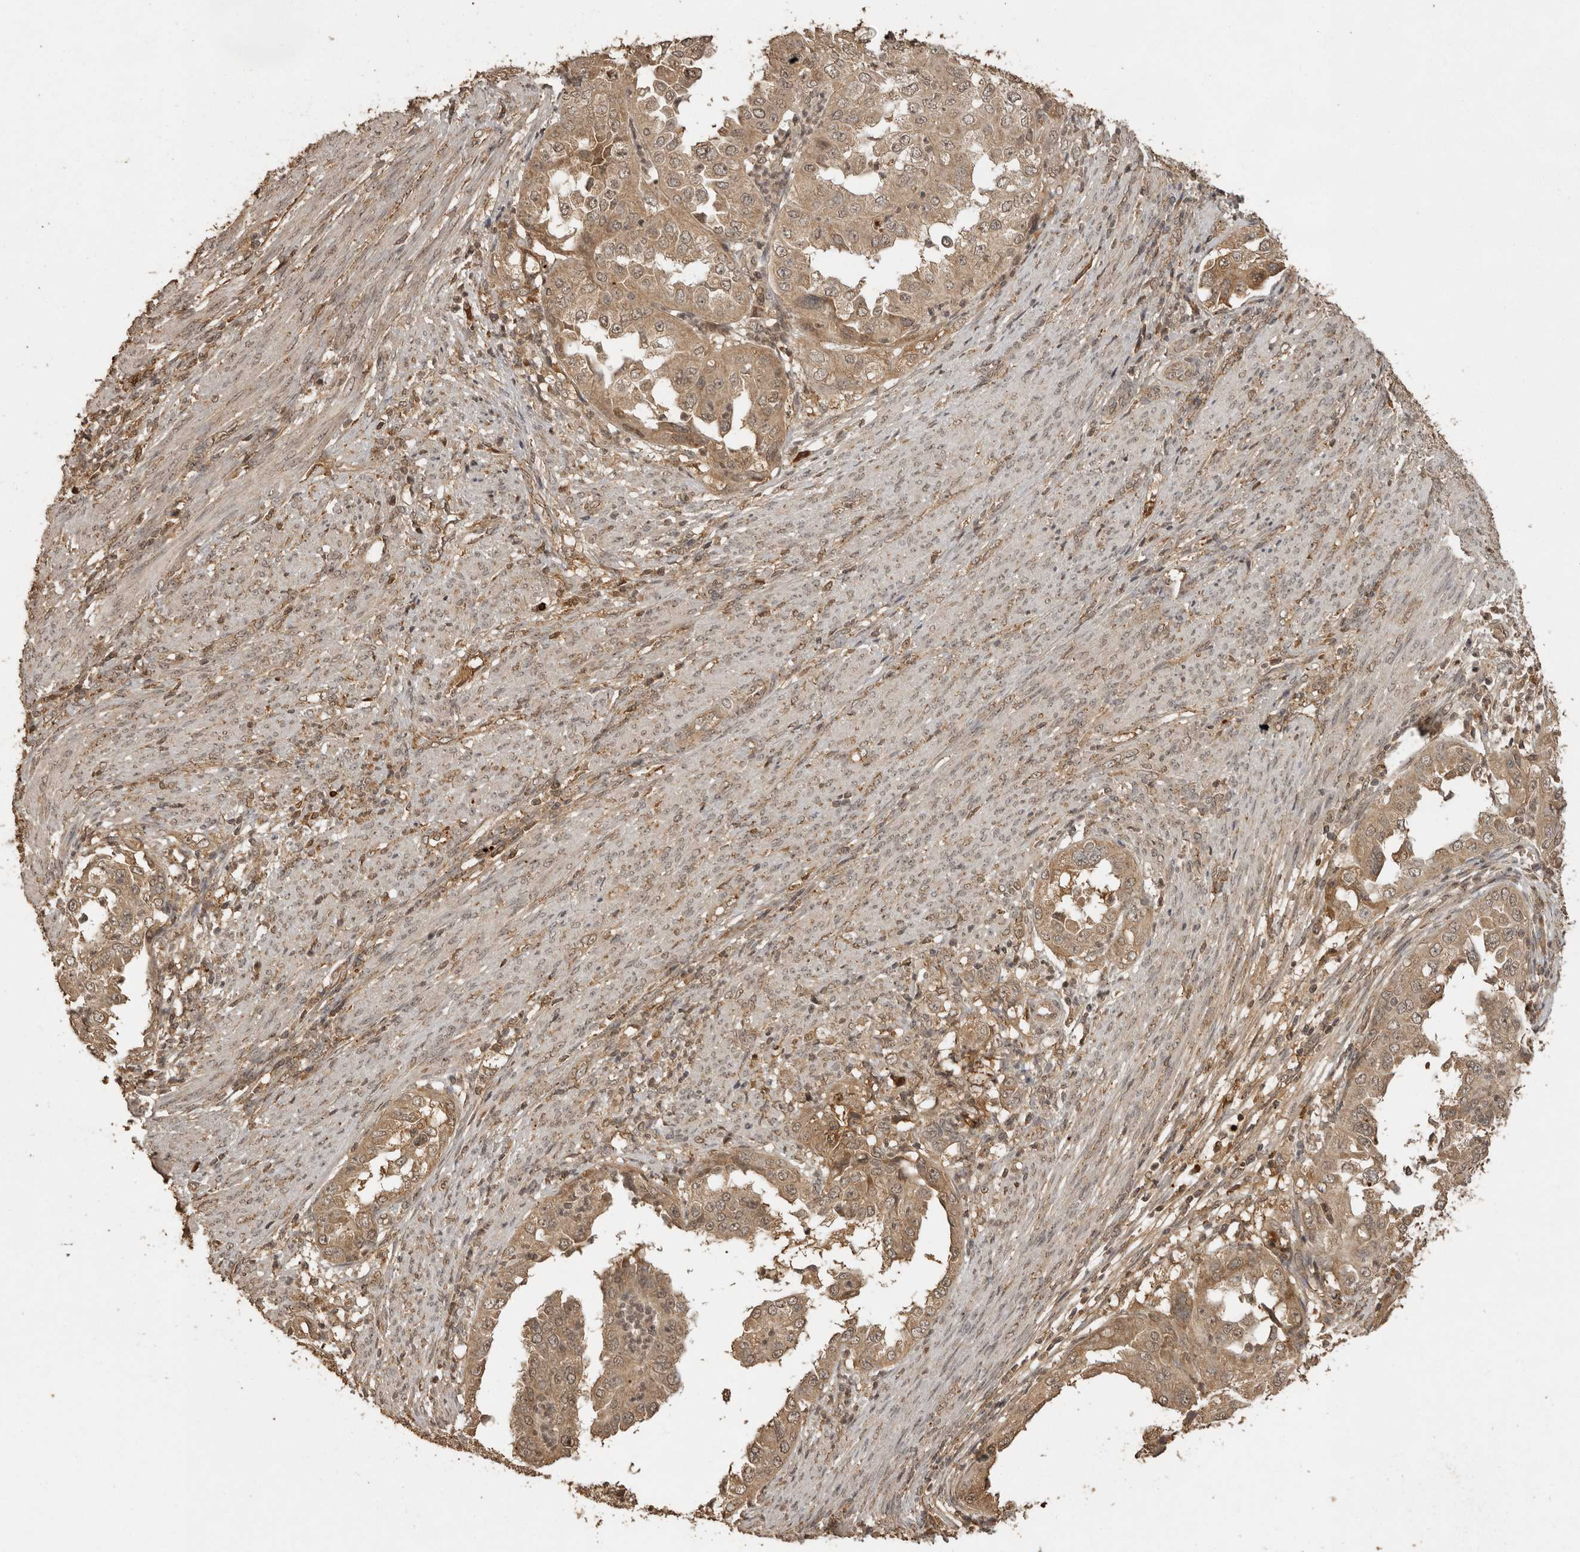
{"staining": {"intensity": "moderate", "quantity": ">75%", "location": "cytoplasmic/membranous"}, "tissue": "endometrial cancer", "cell_type": "Tumor cells", "image_type": "cancer", "snomed": [{"axis": "morphology", "description": "Adenocarcinoma, NOS"}, {"axis": "topography", "description": "Endometrium"}], "caption": "A photomicrograph showing moderate cytoplasmic/membranous expression in about >75% of tumor cells in endometrial adenocarcinoma, as visualized by brown immunohistochemical staining.", "gene": "CTF1", "patient": {"sex": "female", "age": 85}}